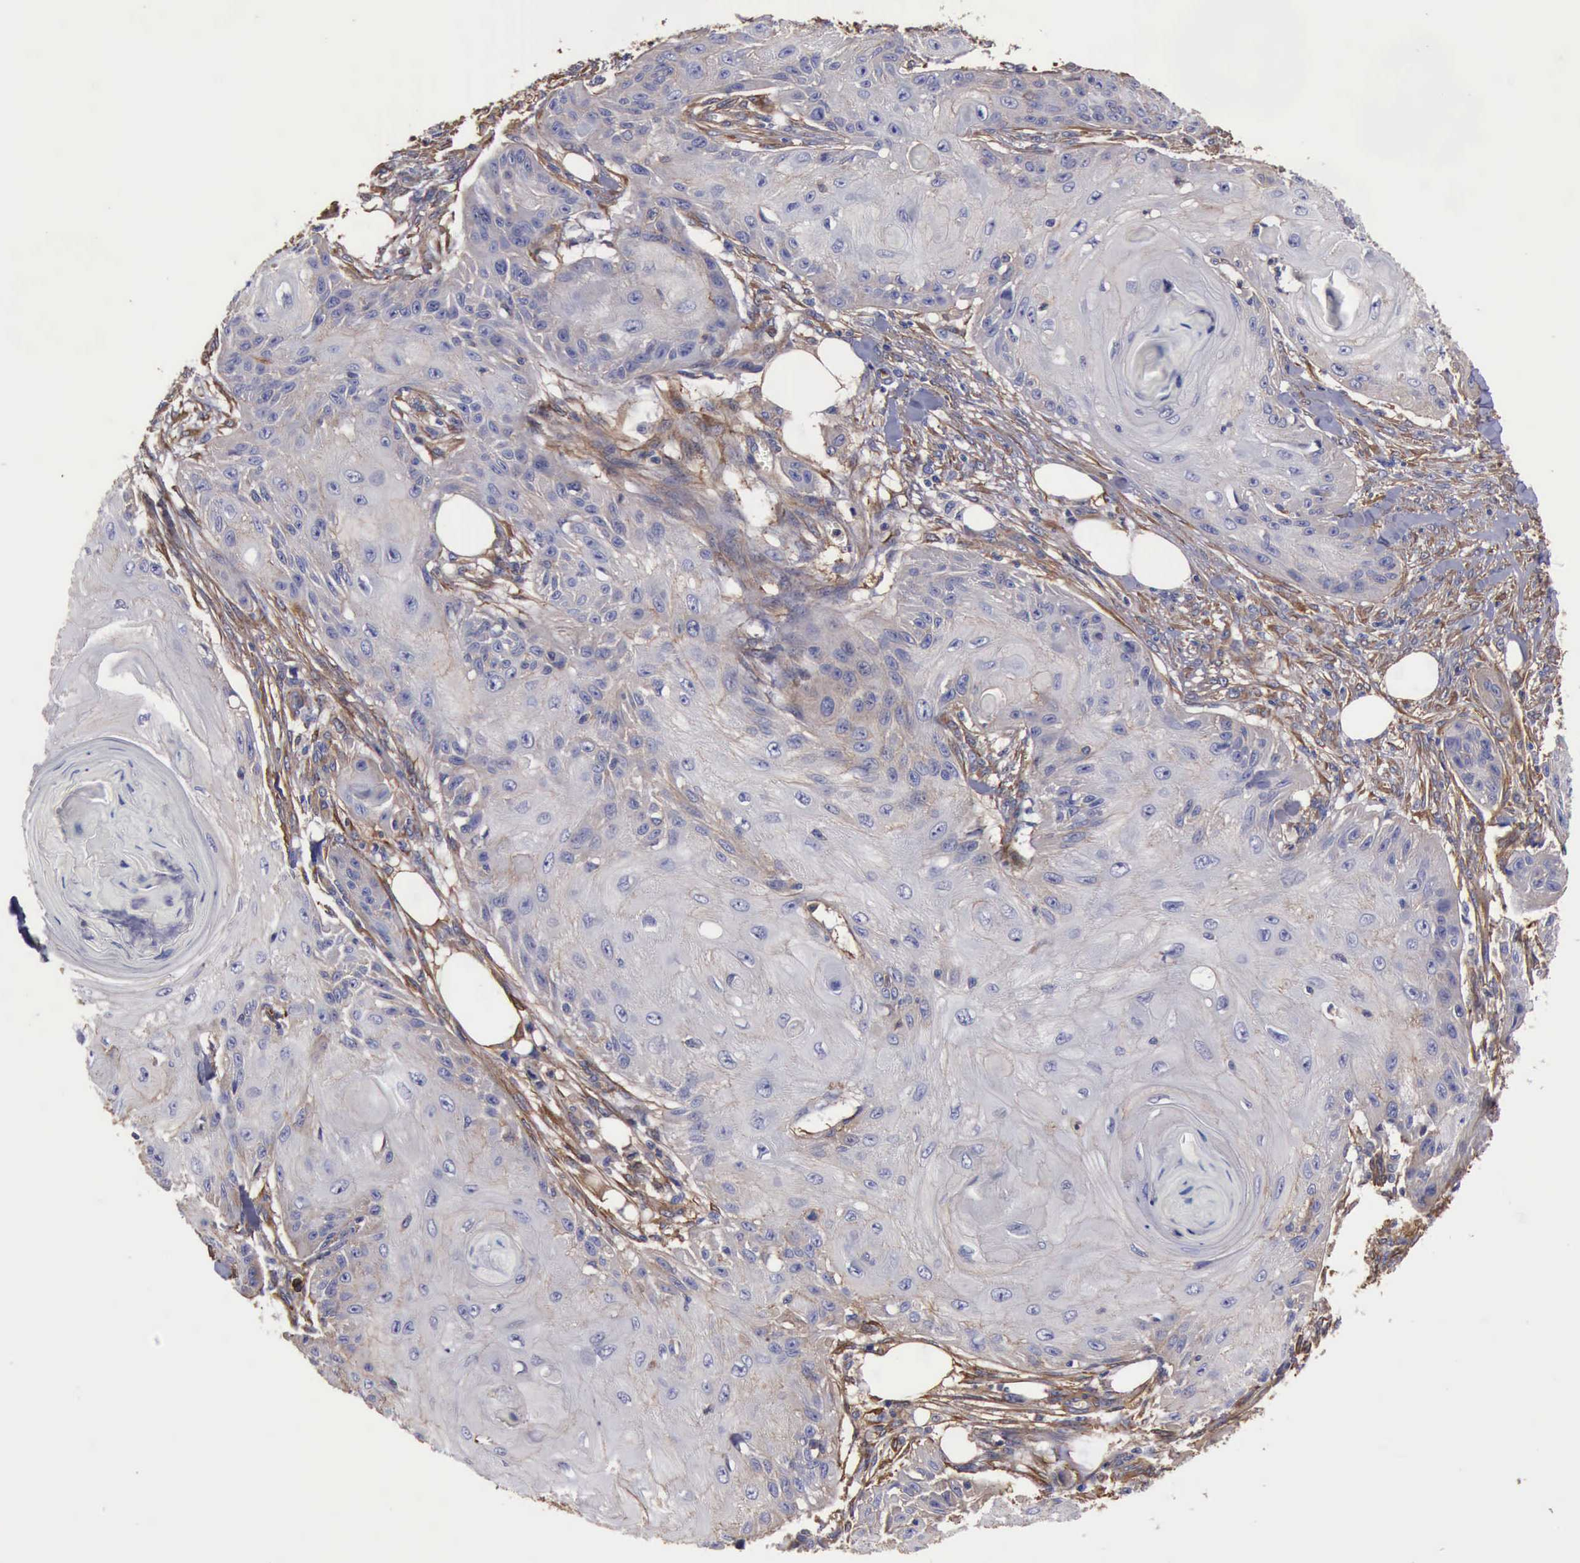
{"staining": {"intensity": "weak", "quantity": "<25%", "location": "cytoplasmic/membranous"}, "tissue": "skin cancer", "cell_type": "Tumor cells", "image_type": "cancer", "snomed": [{"axis": "morphology", "description": "Squamous cell carcinoma, NOS"}, {"axis": "topography", "description": "Skin"}], "caption": "The photomicrograph shows no staining of tumor cells in skin cancer (squamous cell carcinoma). (Brightfield microscopy of DAB immunohistochemistry (IHC) at high magnification).", "gene": "FLNA", "patient": {"sex": "female", "age": 88}}